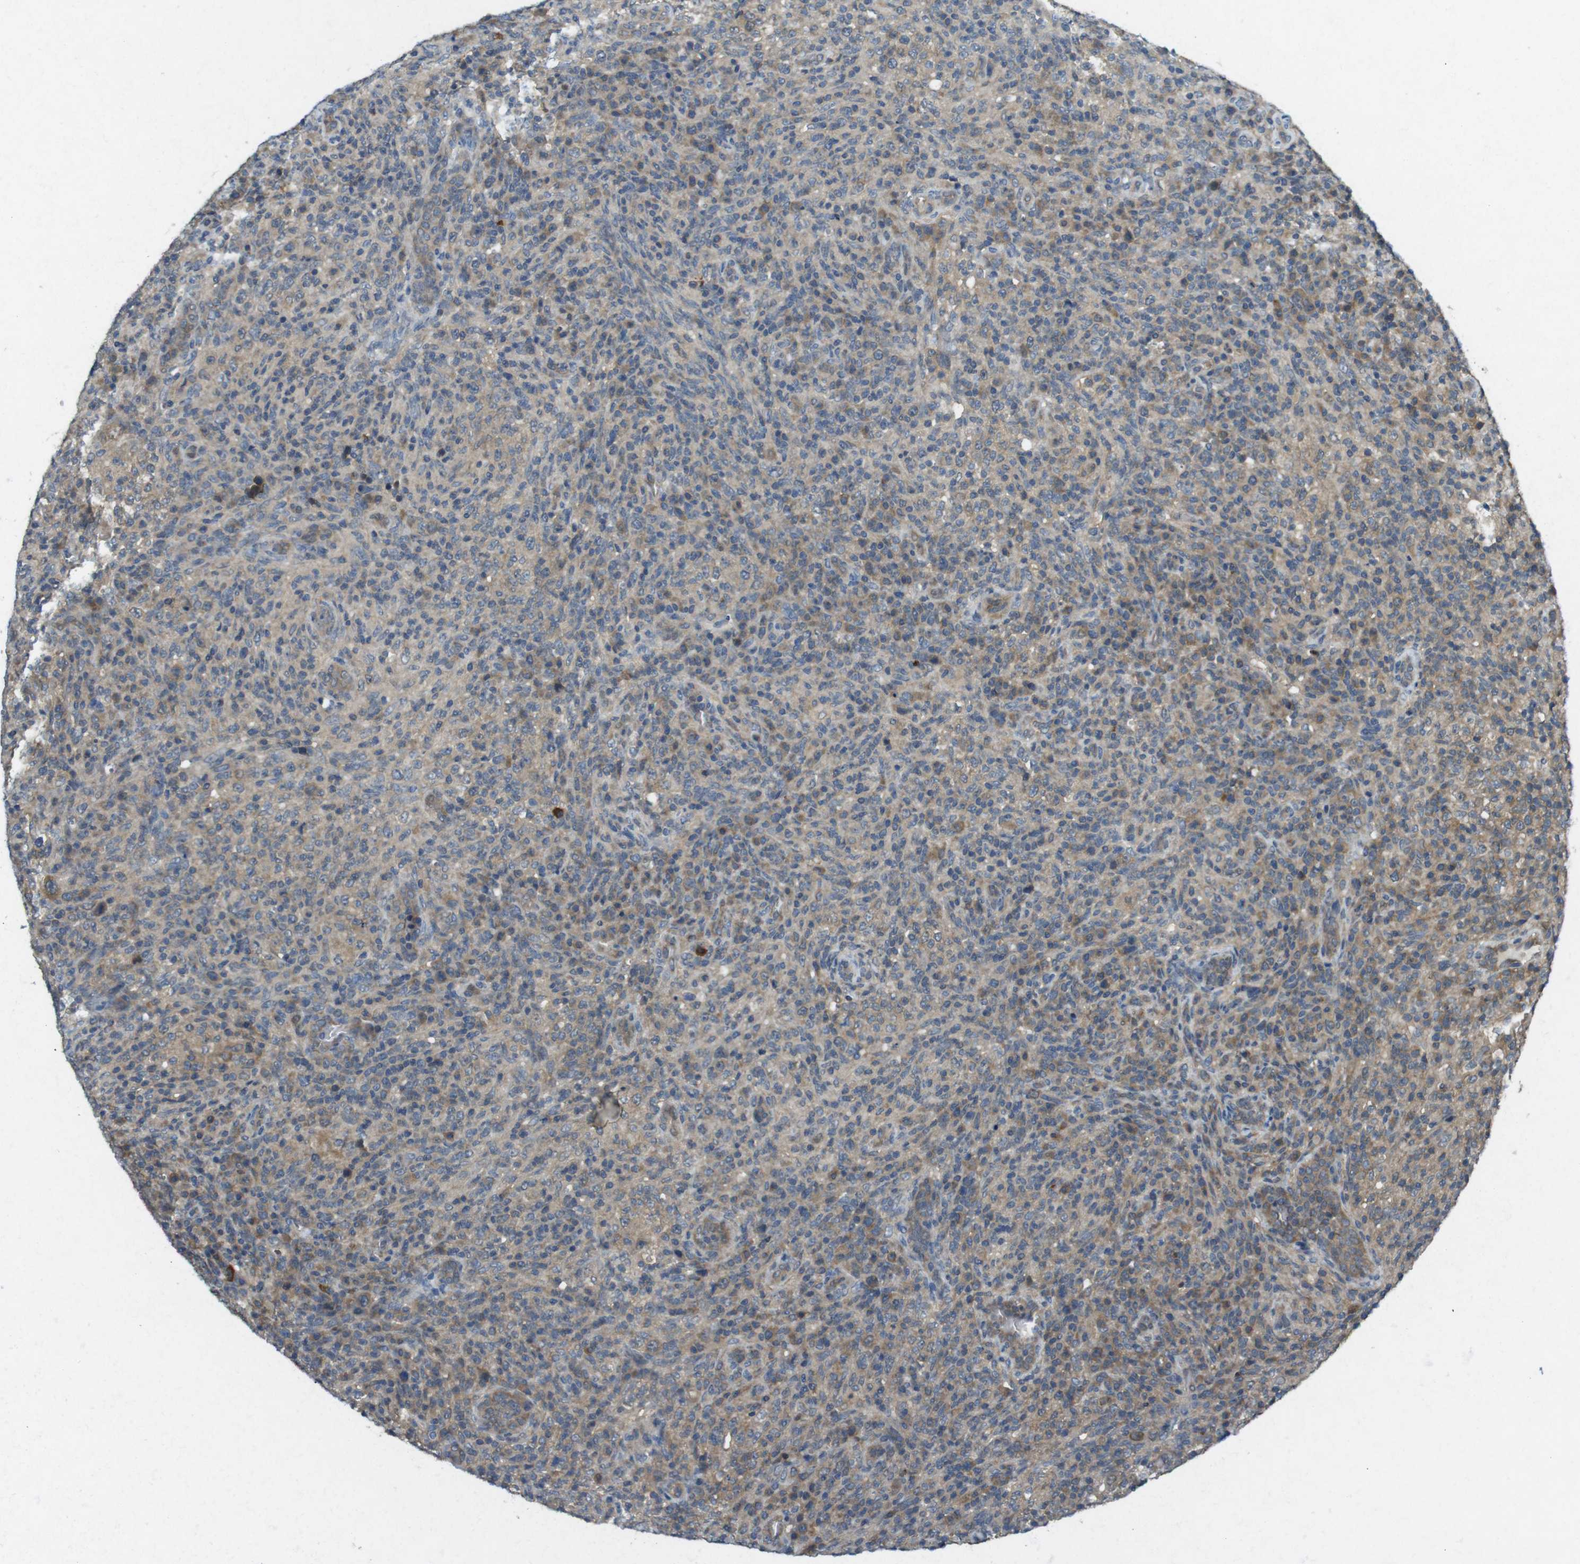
{"staining": {"intensity": "moderate", "quantity": "25%-75%", "location": "cytoplasmic/membranous"}, "tissue": "lymphoma", "cell_type": "Tumor cells", "image_type": "cancer", "snomed": [{"axis": "morphology", "description": "Malignant lymphoma, non-Hodgkin's type, High grade"}, {"axis": "topography", "description": "Lymph node"}], "caption": "Brown immunohistochemical staining in lymphoma exhibits moderate cytoplasmic/membranous positivity in approximately 25%-75% of tumor cells. (DAB (3,3'-diaminobenzidine) IHC, brown staining for protein, blue staining for nuclei).", "gene": "SUGT1", "patient": {"sex": "female", "age": 76}}